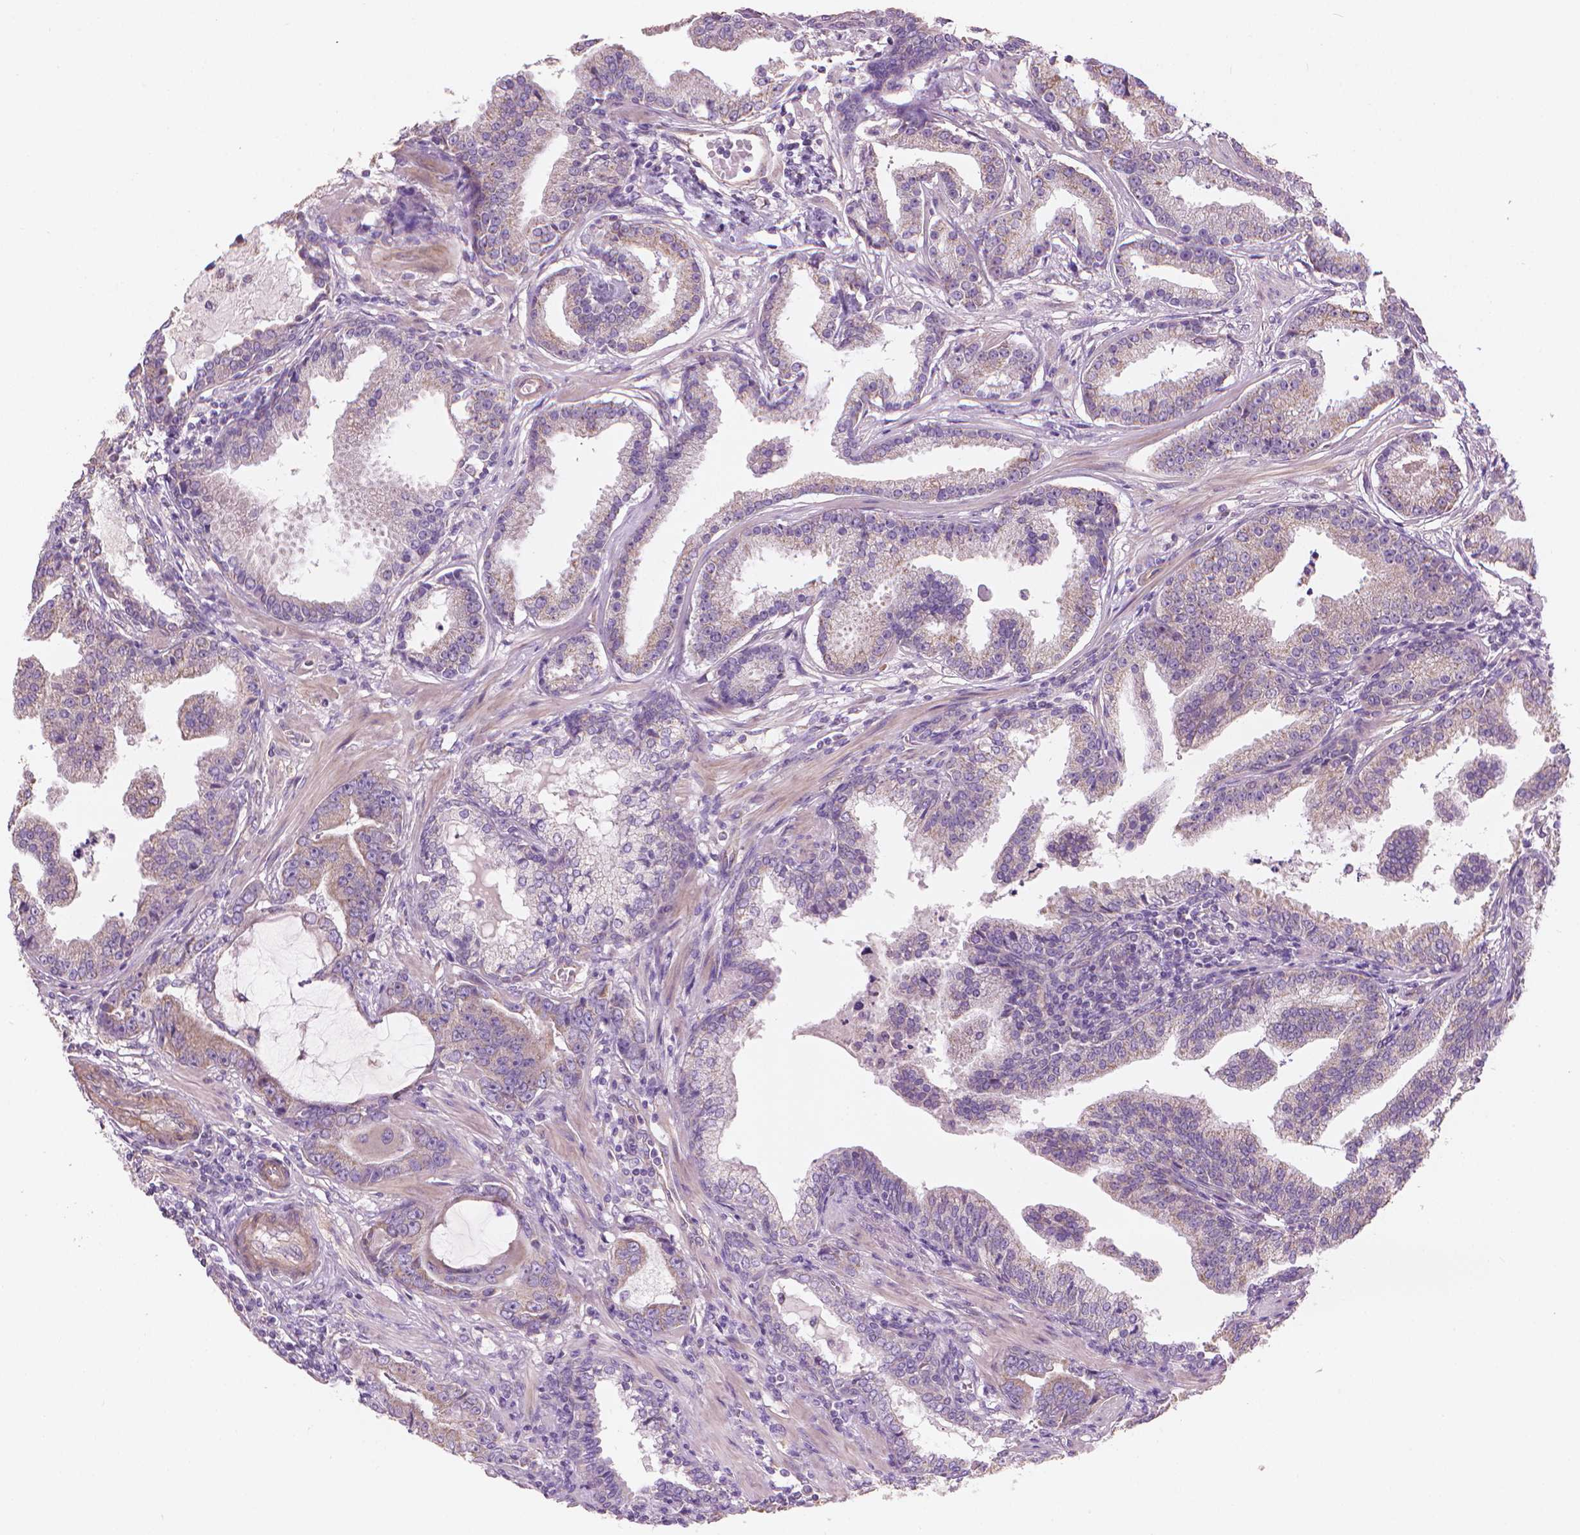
{"staining": {"intensity": "weak", "quantity": "<25%", "location": "cytoplasmic/membranous"}, "tissue": "prostate cancer", "cell_type": "Tumor cells", "image_type": "cancer", "snomed": [{"axis": "morphology", "description": "Adenocarcinoma, NOS"}, {"axis": "topography", "description": "Prostate"}], "caption": "Photomicrograph shows no protein positivity in tumor cells of prostate cancer tissue.", "gene": "TTC29", "patient": {"sex": "male", "age": 64}}